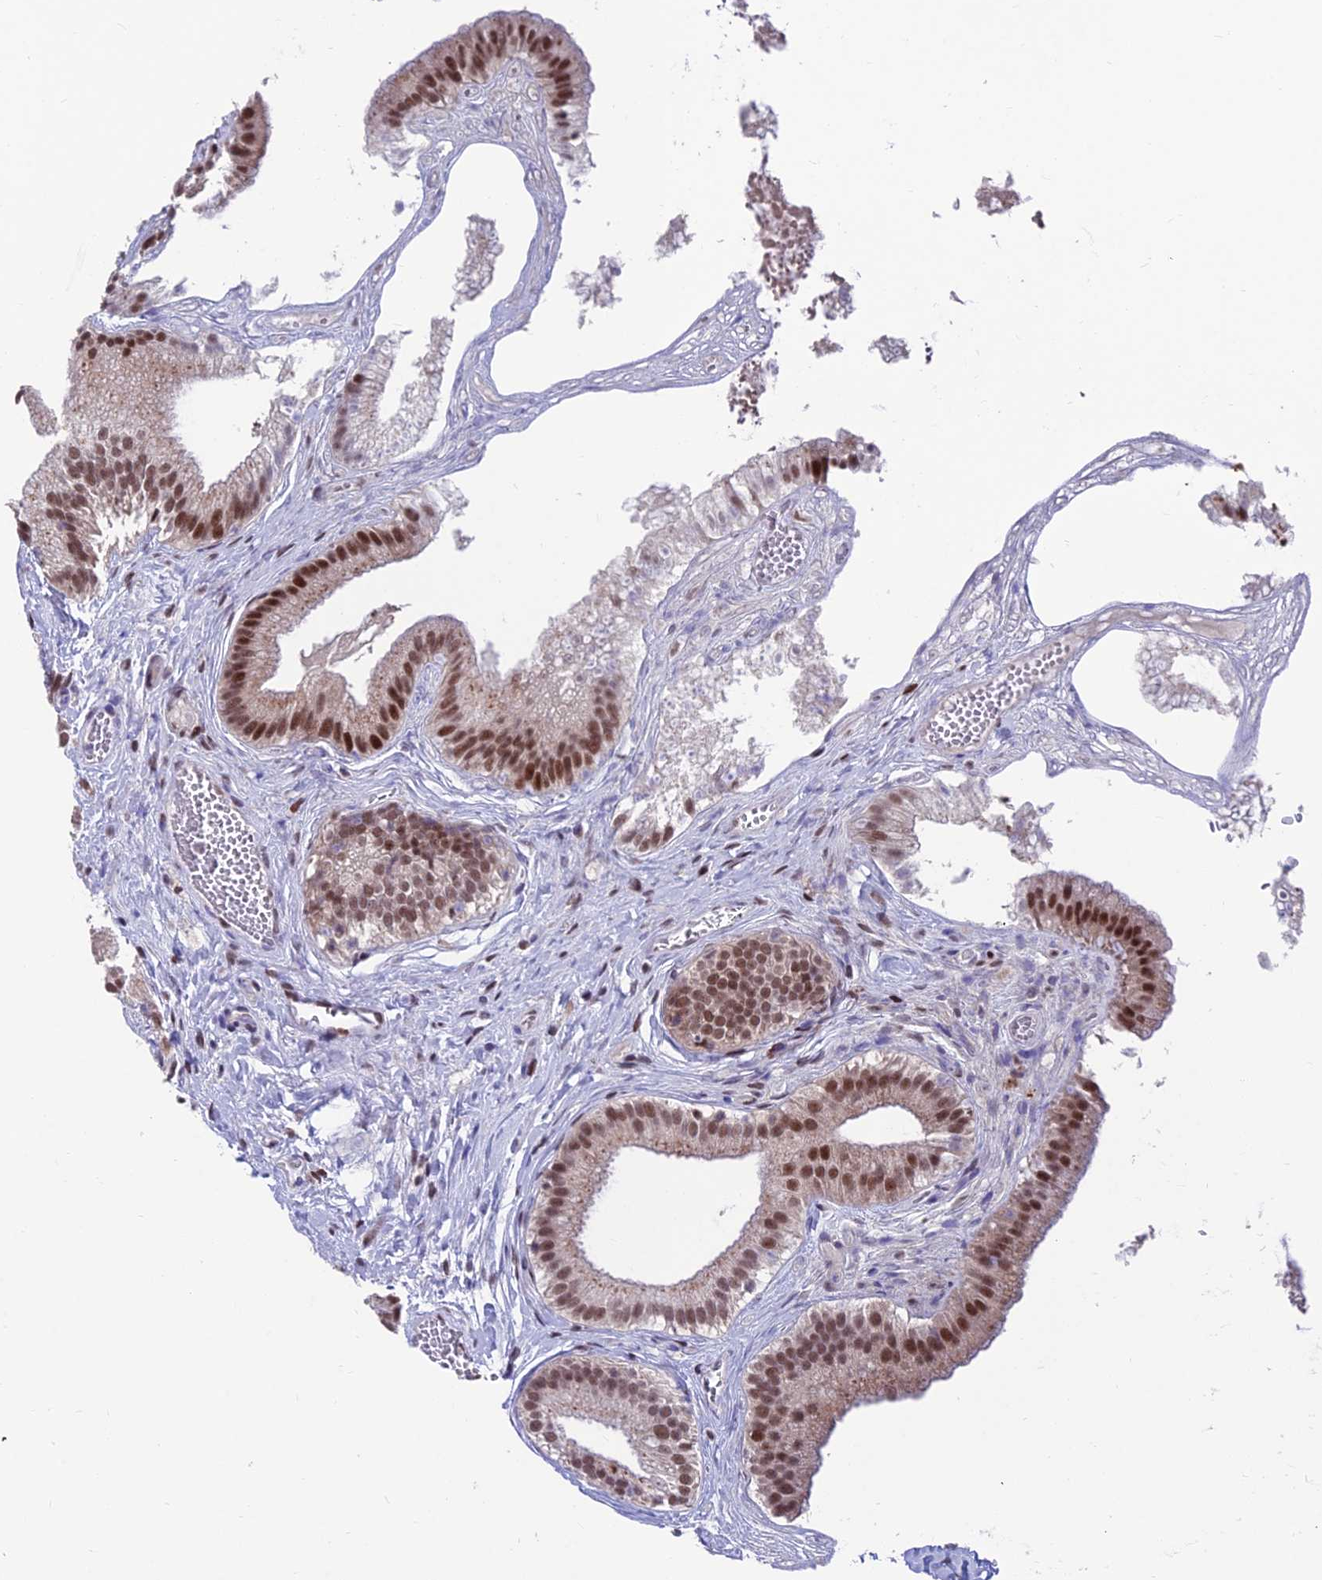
{"staining": {"intensity": "strong", "quantity": "25%-75%", "location": "nuclear"}, "tissue": "gallbladder", "cell_type": "Glandular cells", "image_type": "normal", "snomed": [{"axis": "morphology", "description": "Normal tissue, NOS"}, {"axis": "topography", "description": "Gallbladder"}], "caption": "A photomicrograph of human gallbladder stained for a protein exhibits strong nuclear brown staining in glandular cells. Using DAB (brown) and hematoxylin (blue) stains, captured at high magnification using brightfield microscopy.", "gene": "KIAA1191", "patient": {"sex": "female", "age": 54}}